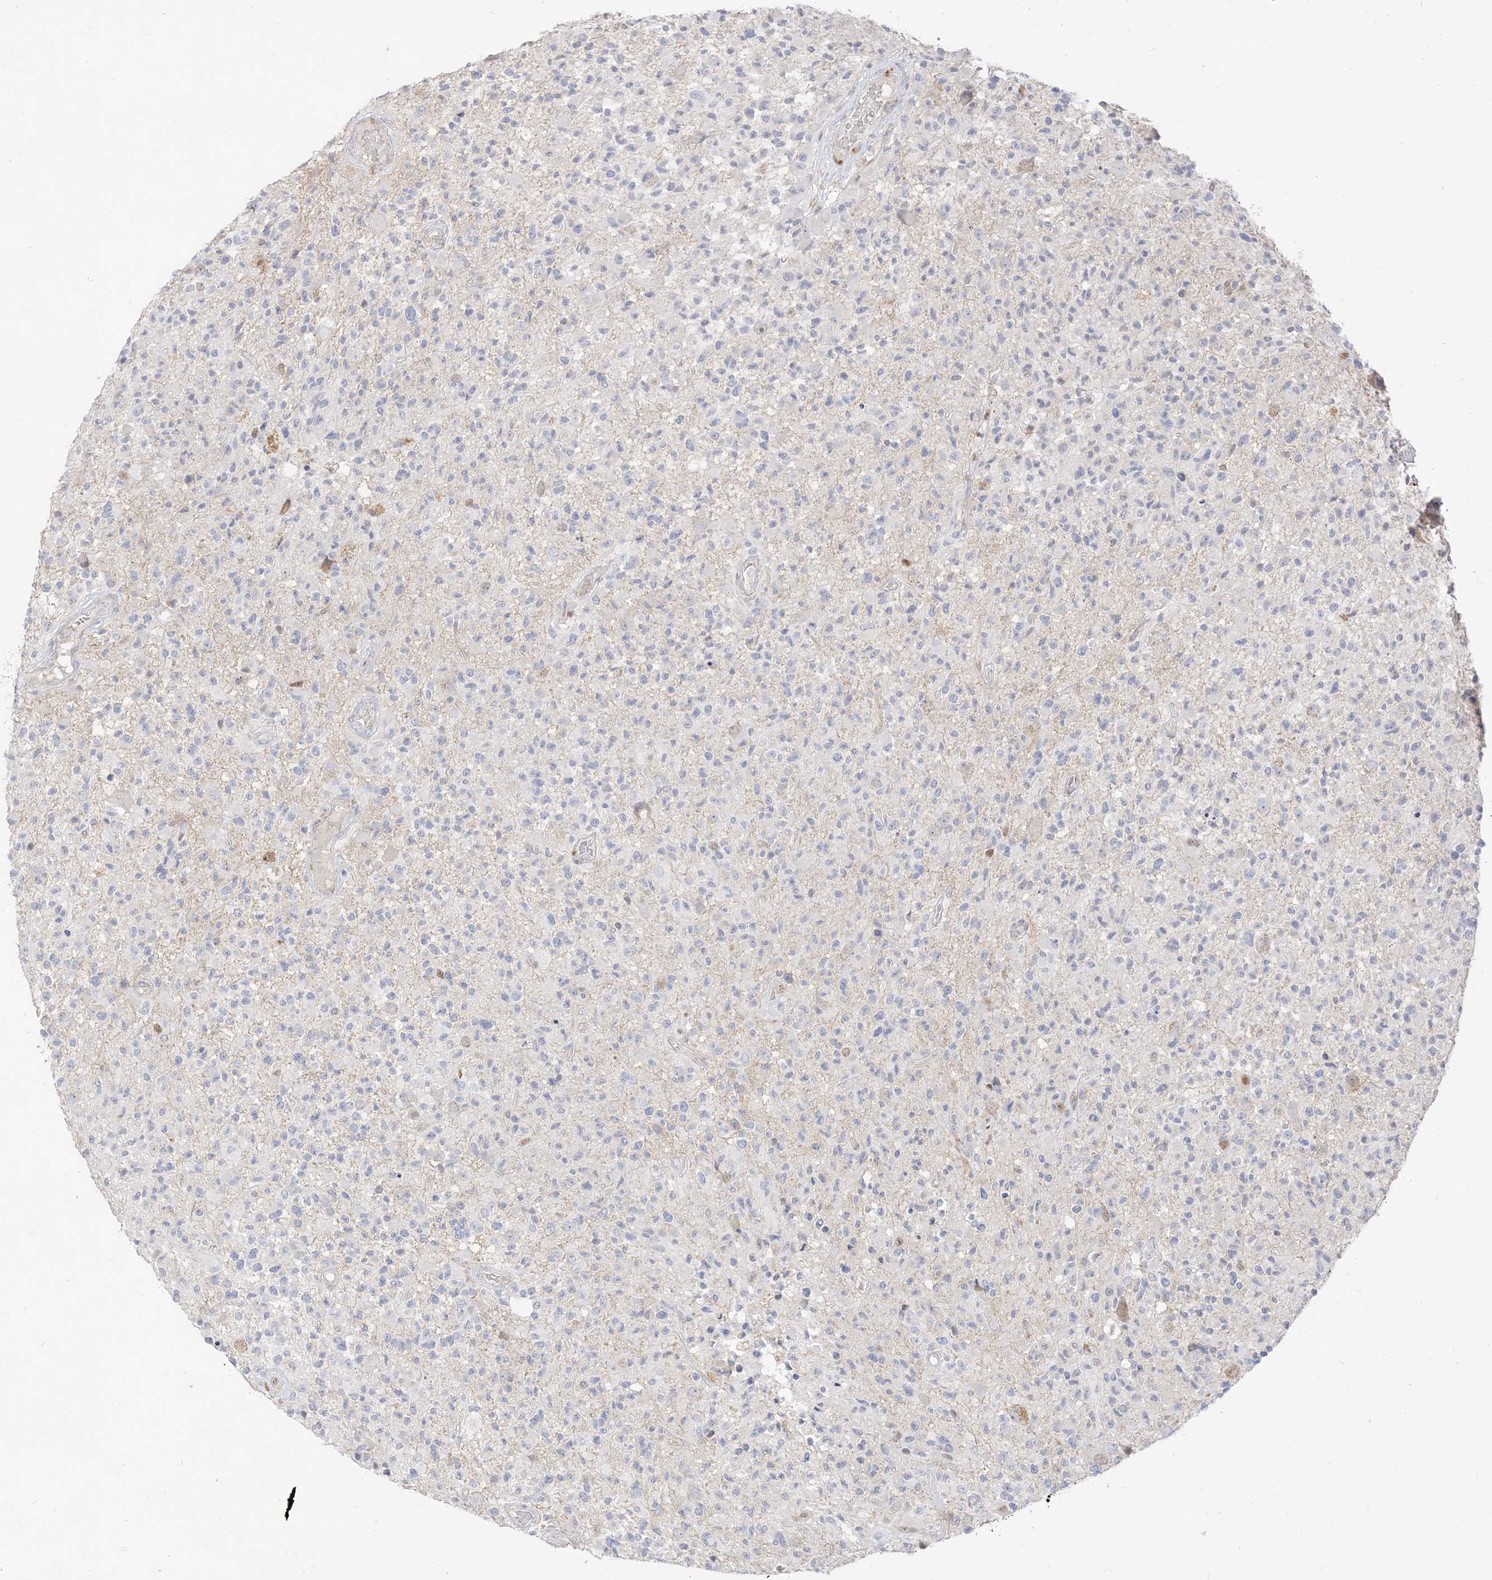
{"staining": {"intensity": "negative", "quantity": "none", "location": "none"}, "tissue": "glioma", "cell_type": "Tumor cells", "image_type": "cancer", "snomed": [{"axis": "morphology", "description": "Glioma, malignant, High grade"}, {"axis": "morphology", "description": "Glioblastoma, NOS"}, {"axis": "topography", "description": "Brain"}], "caption": "Histopathology image shows no significant protein positivity in tumor cells of glioma.", "gene": "LOXL3", "patient": {"sex": "male", "age": 60}}